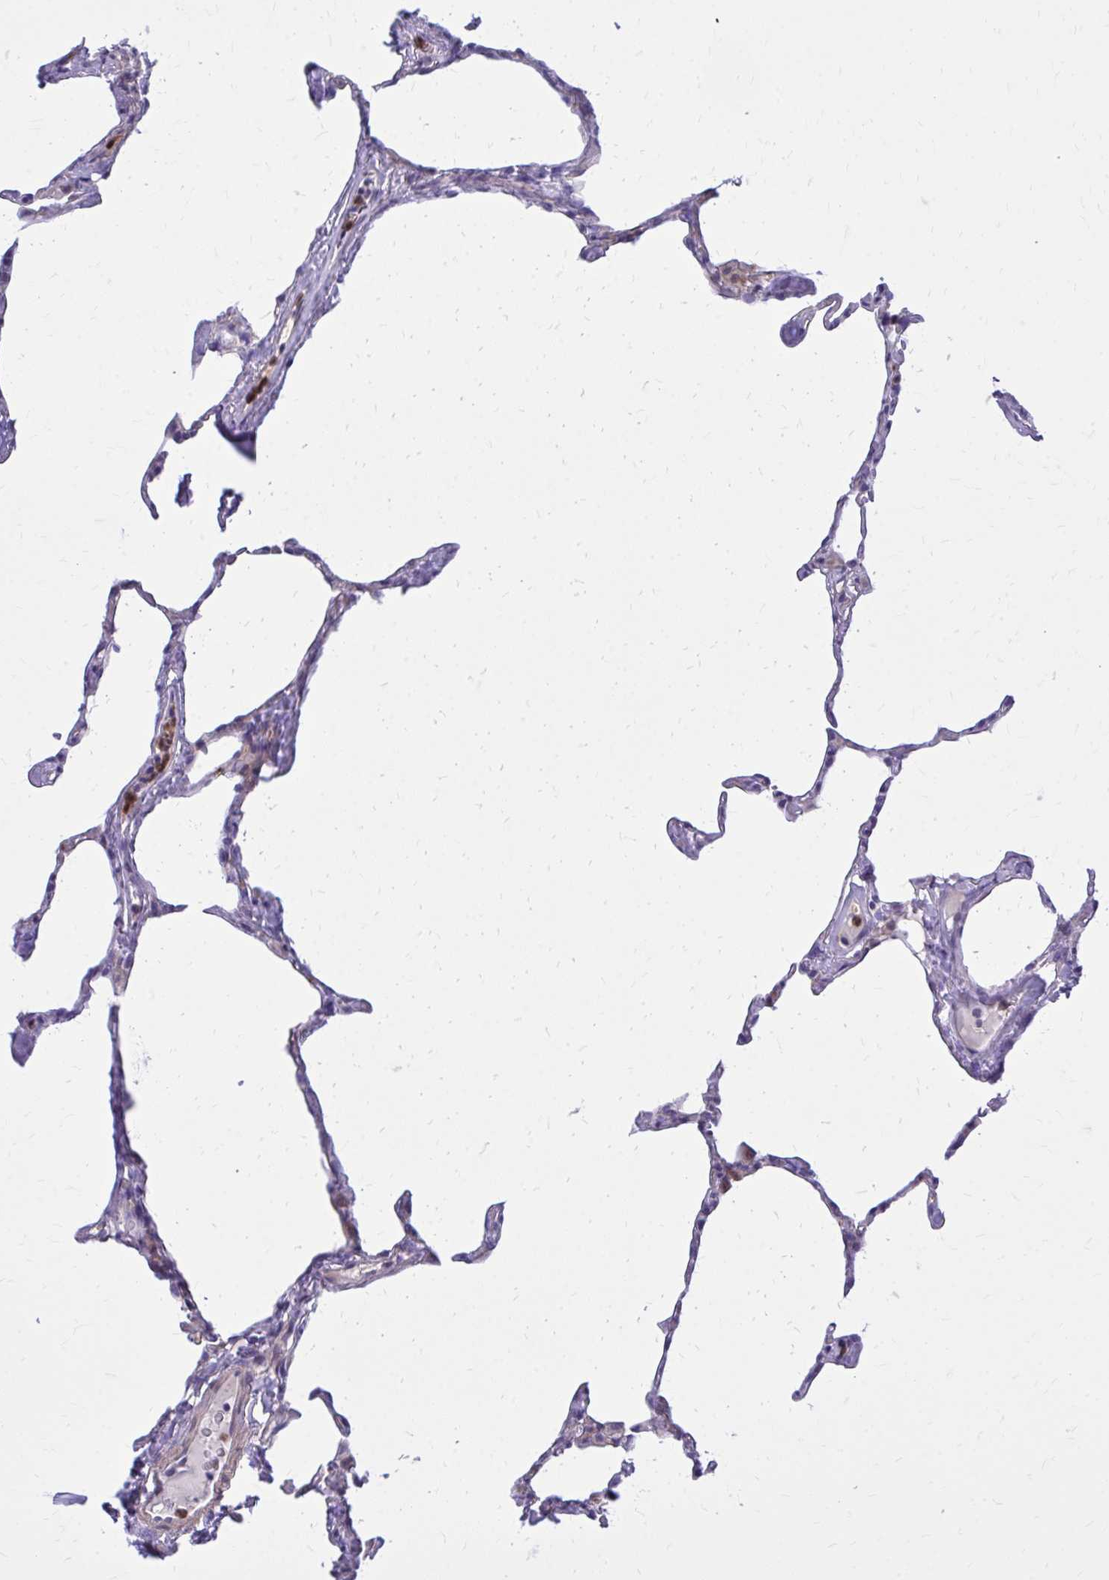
{"staining": {"intensity": "negative", "quantity": "none", "location": "none"}, "tissue": "lung", "cell_type": "Alveolar cells", "image_type": "normal", "snomed": [{"axis": "morphology", "description": "Normal tissue, NOS"}, {"axis": "topography", "description": "Lung"}], "caption": "Histopathology image shows no protein expression in alveolar cells of normal lung. (DAB (3,3'-diaminobenzidine) immunohistochemistry (IHC), high magnification).", "gene": "ADAMTSL1", "patient": {"sex": "male", "age": 65}}